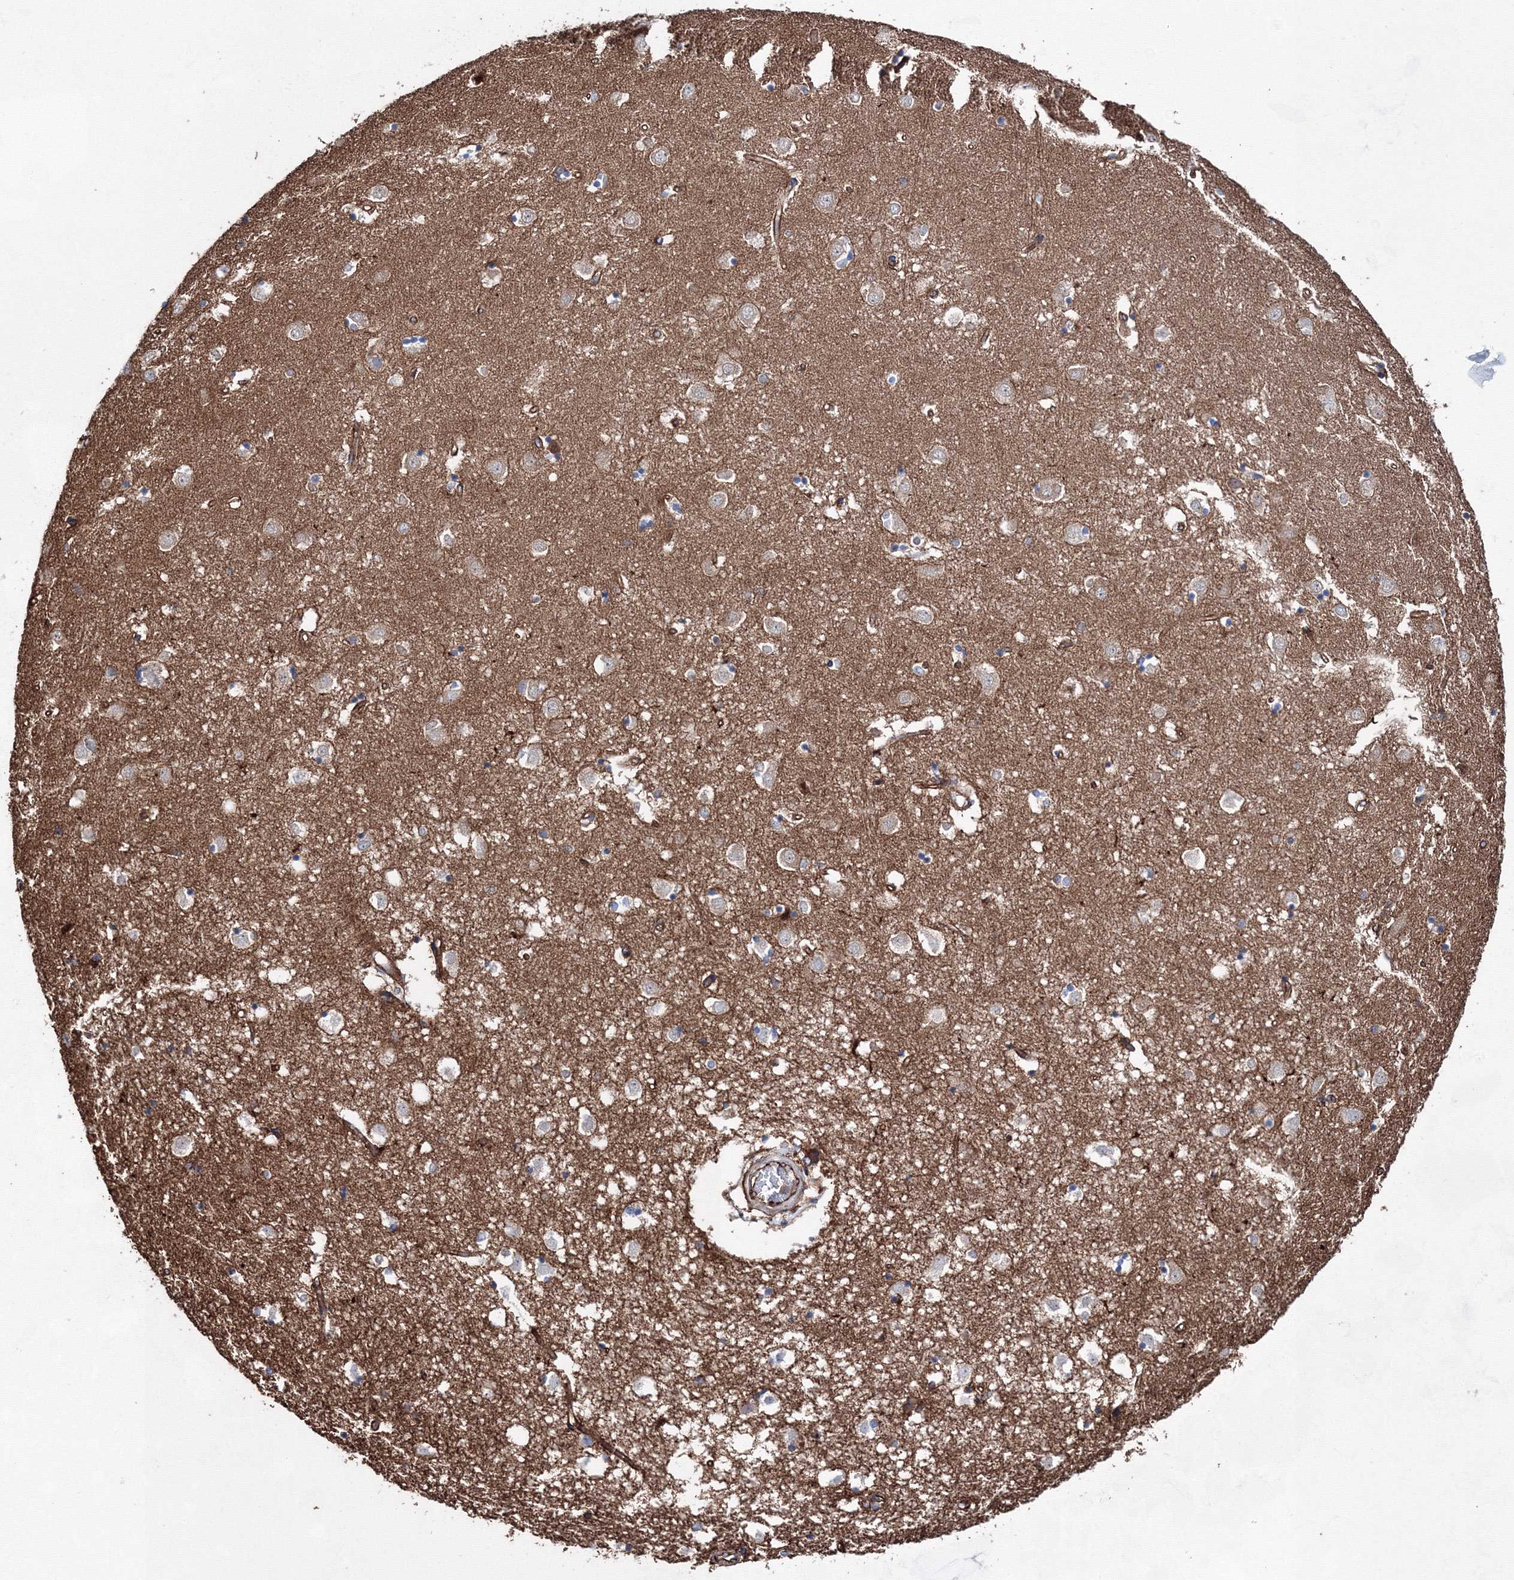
{"staining": {"intensity": "weak", "quantity": "<25%", "location": "cytoplasmic/membranous"}, "tissue": "caudate", "cell_type": "Glial cells", "image_type": "normal", "snomed": [{"axis": "morphology", "description": "Normal tissue, NOS"}, {"axis": "topography", "description": "Lateral ventricle wall"}], "caption": "This photomicrograph is of normal caudate stained with immunohistochemistry (IHC) to label a protein in brown with the nuclei are counter-stained blue. There is no expression in glial cells. (DAB (3,3'-diaminobenzidine) IHC with hematoxylin counter stain).", "gene": "ANKRD37", "patient": {"sex": "male", "age": 45}}